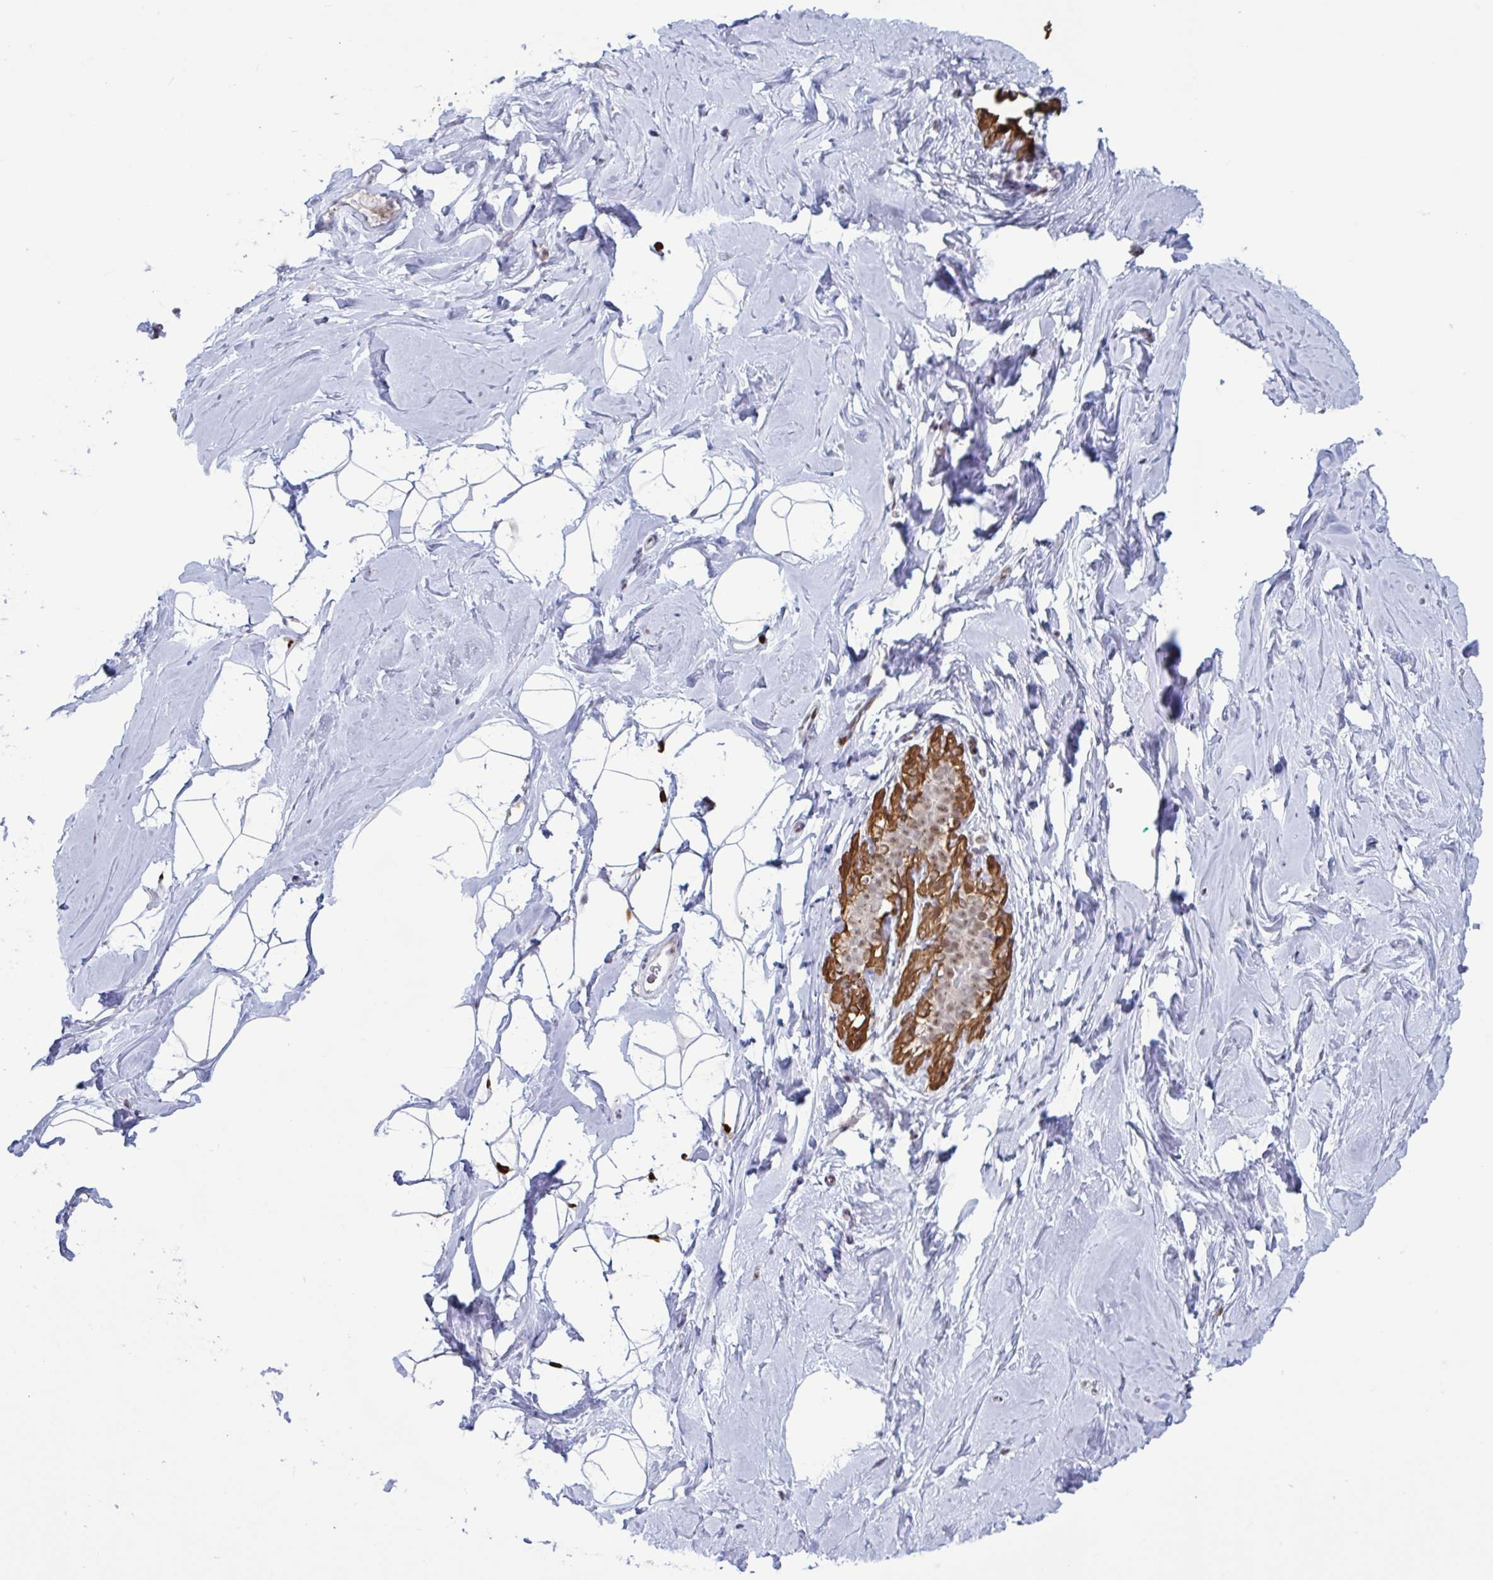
{"staining": {"intensity": "strong", "quantity": "<25%", "location": "nuclear"}, "tissue": "breast", "cell_type": "Adipocytes", "image_type": "normal", "snomed": [{"axis": "morphology", "description": "Normal tissue, NOS"}, {"axis": "topography", "description": "Breast"}], "caption": "Protein staining by immunohistochemistry (IHC) demonstrates strong nuclear staining in approximately <25% of adipocytes in normal breast. Immunohistochemistry stains the protein in brown and the nuclei are stained blue.", "gene": "PRMT6", "patient": {"sex": "female", "age": 32}}